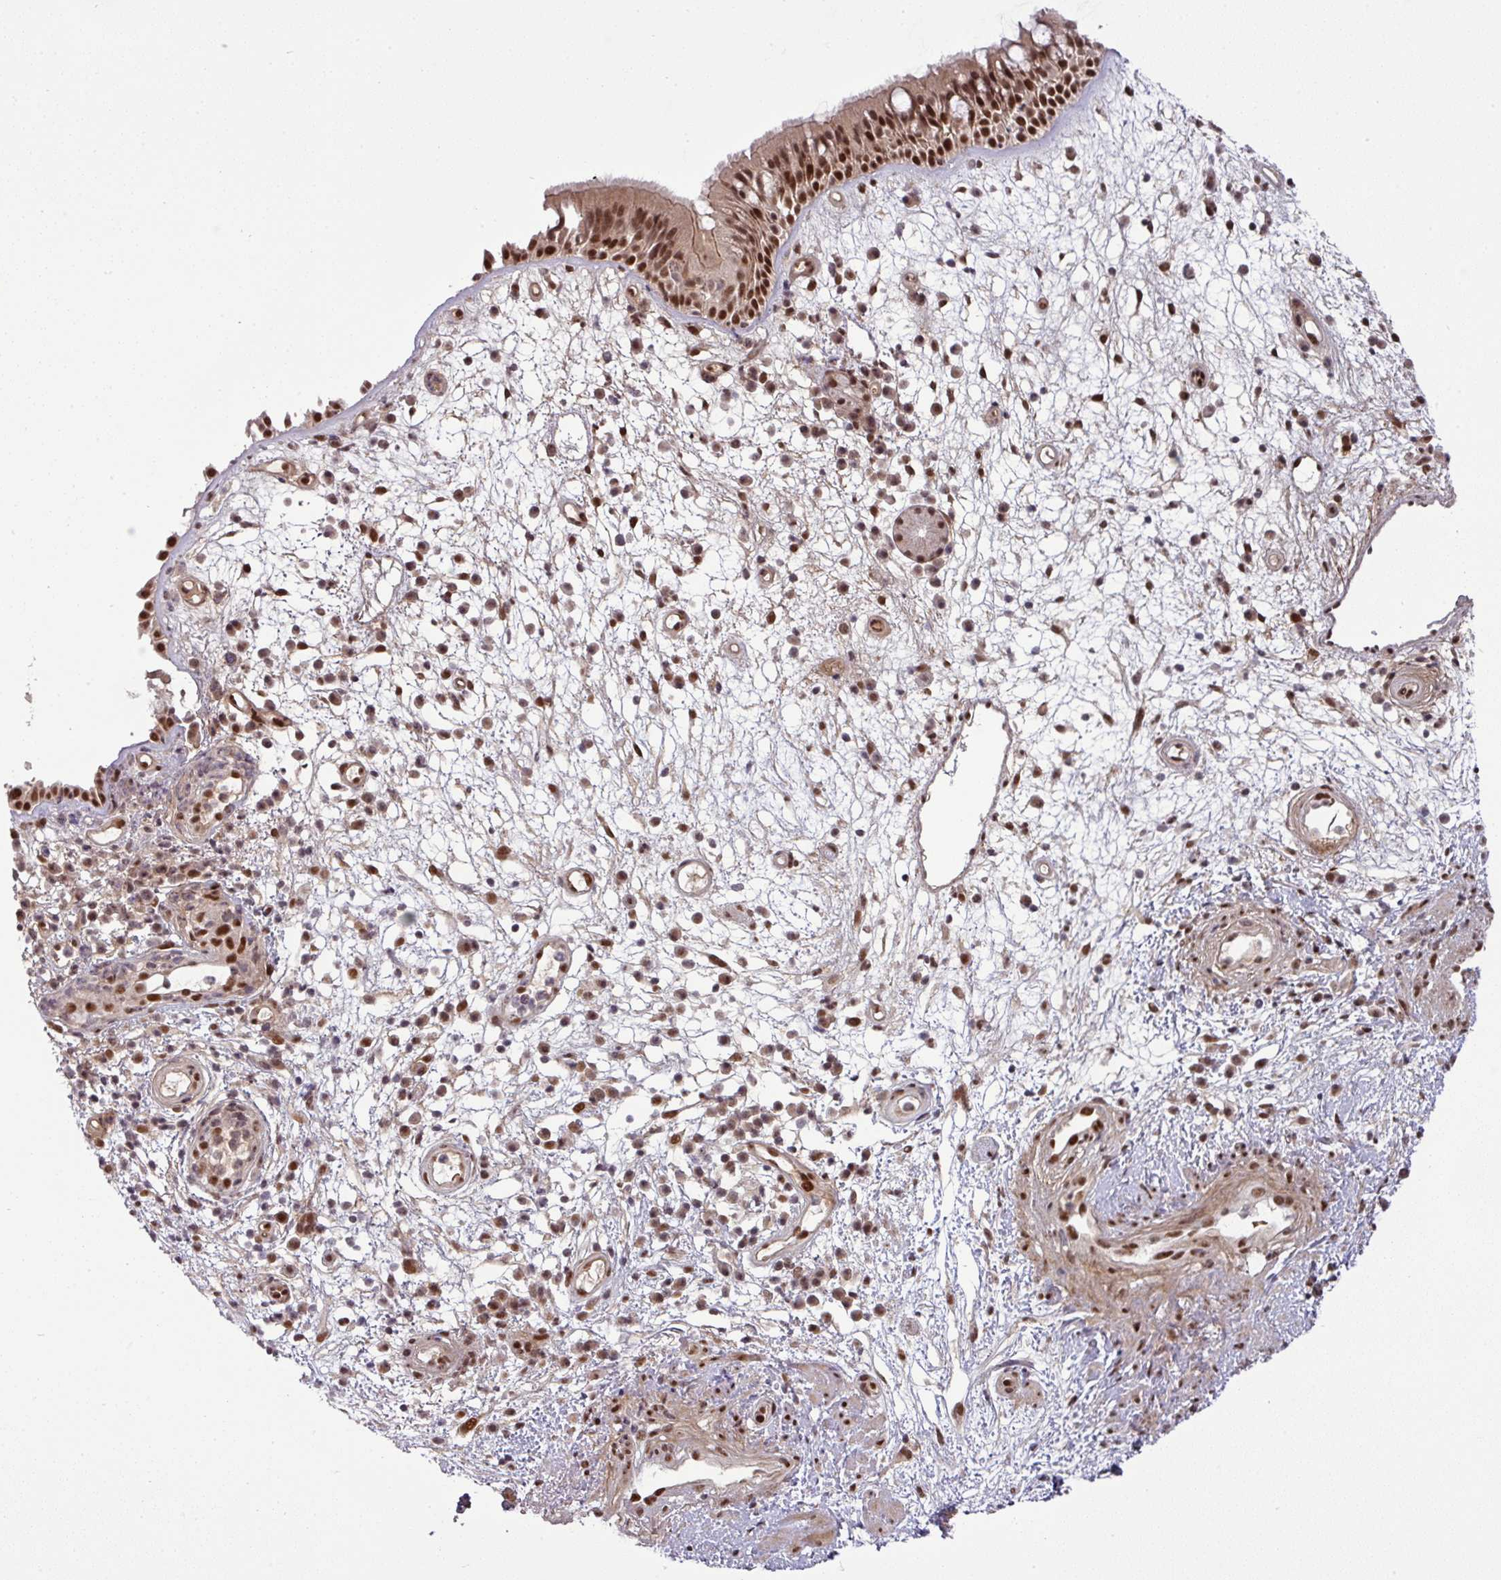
{"staining": {"intensity": "strong", "quantity": ">75%", "location": "nuclear"}, "tissue": "nasopharynx", "cell_type": "Respiratory epithelial cells", "image_type": "normal", "snomed": [{"axis": "morphology", "description": "Normal tissue, NOS"}, {"axis": "morphology", "description": "Inflammation, NOS"}, {"axis": "topography", "description": "Nasopharynx"}], "caption": "Immunohistochemistry (IHC) photomicrograph of unremarkable nasopharynx stained for a protein (brown), which exhibits high levels of strong nuclear positivity in about >75% of respiratory epithelial cells.", "gene": "CIC", "patient": {"sex": "male", "age": 54}}